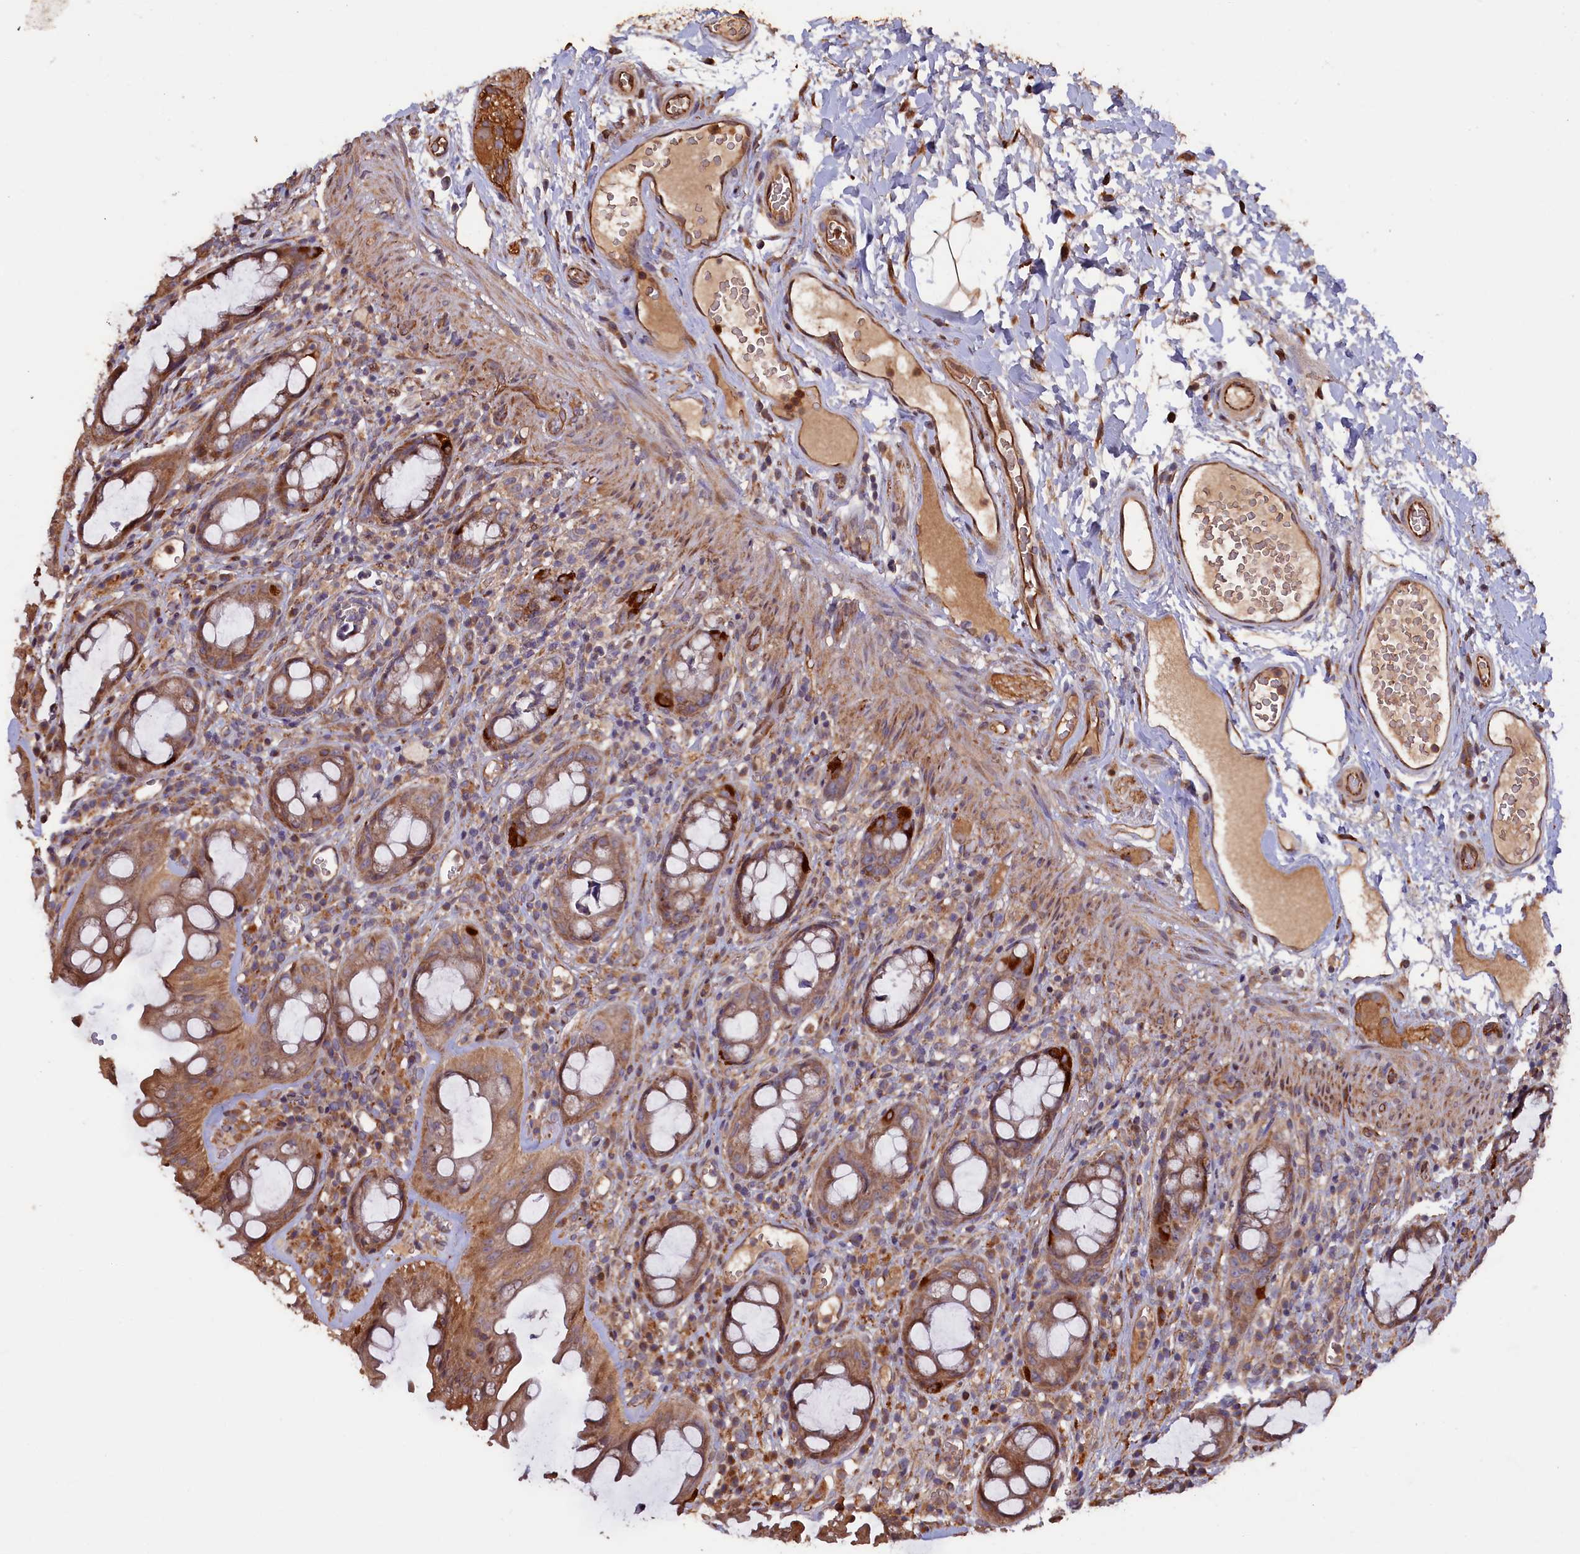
{"staining": {"intensity": "moderate", "quantity": ">75%", "location": "cytoplasmic/membranous"}, "tissue": "rectum", "cell_type": "Glandular cells", "image_type": "normal", "snomed": [{"axis": "morphology", "description": "Normal tissue, NOS"}, {"axis": "topography", "description": "Rectum"}], "caption": "A brown stain highlights moderate cytoplasmic/membranous expression of a protein in glandular cells of normal rectum.", "gene": "GREB1L", "patient": {"sex": "female", "age": 57}}